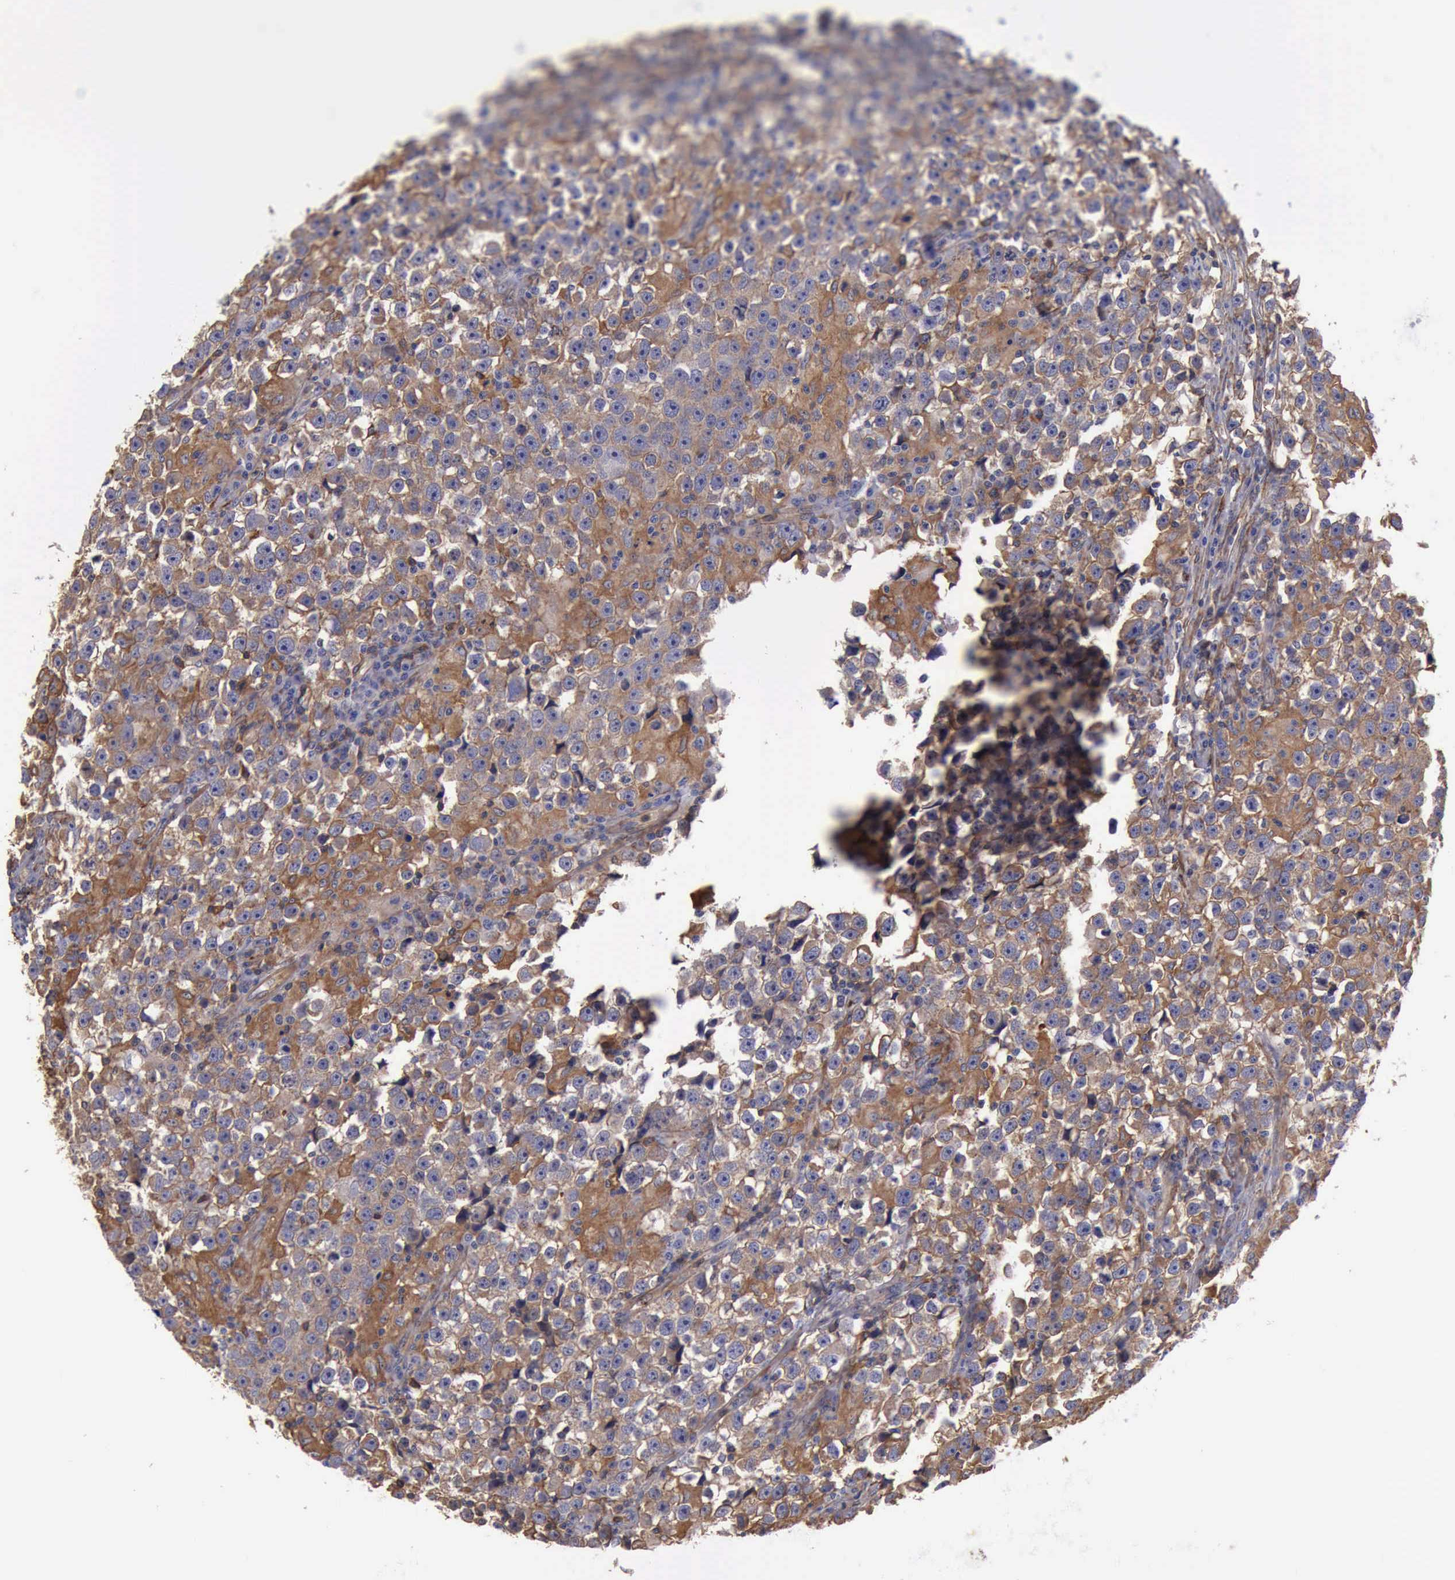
{"staining": {"intensity": "strong", "quantity": ">75%", "location": "cytoplasmic/membranous"}, "tissue": "testis cancer", "cell_type": "Tumor cells", "image_type": "cancer", "snomed": [{"axis": "morphology", "description": "Seminoma, NOS"}, {"axis": "topography", "description": "Testis"}], "caption": "Tumor cells demonstrate high levels of strong cytoplasmic/membranous positivity in about >75% of cells in human testis cancer (seminoma). The protein of interest is shown in brown color, while the nuclei are stained blue.", "gene": "FLNA", "patient": {"sex": "male", "age": 33}}